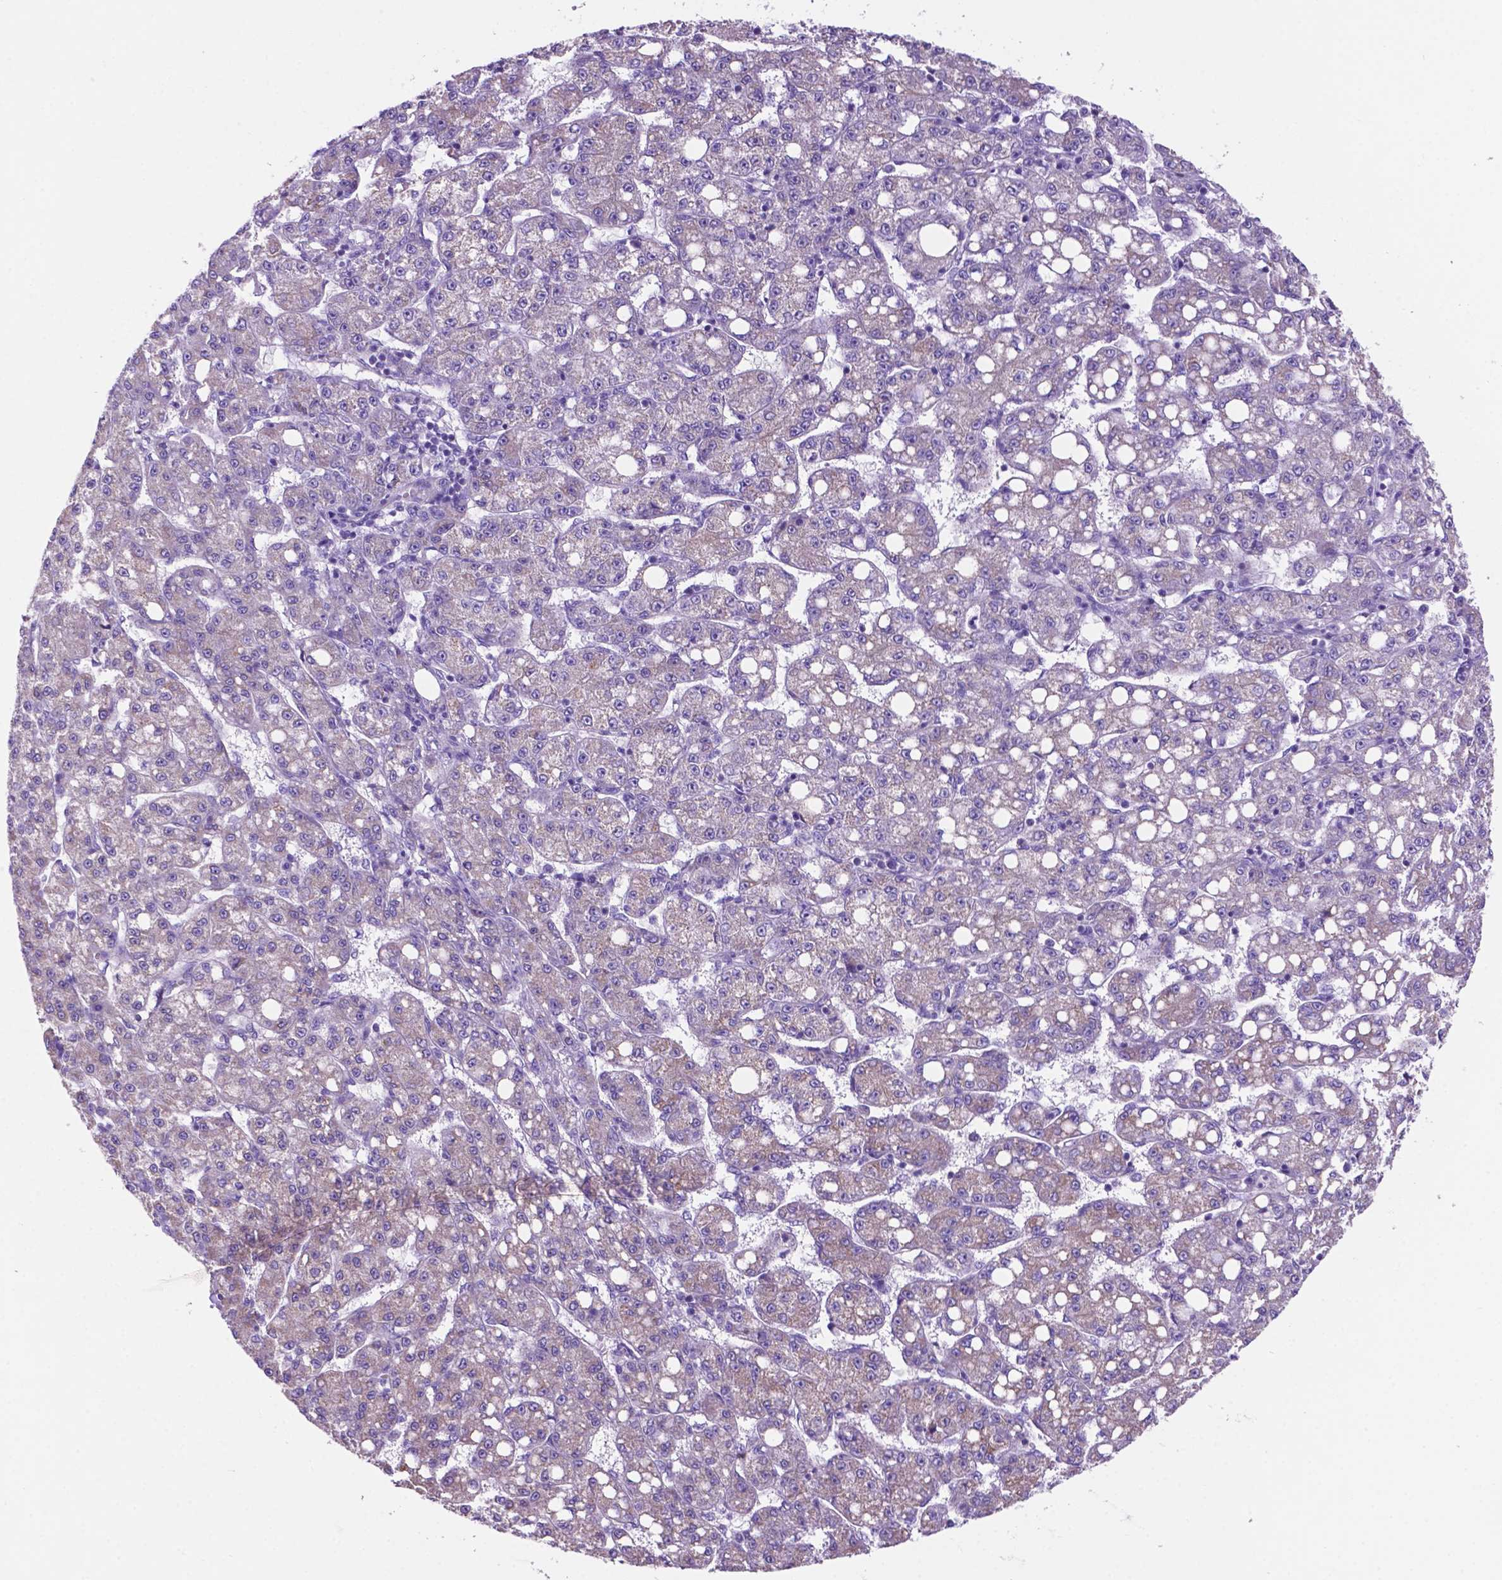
{"staining": {"intensity": "negative", "quantity": "none", "location": "none"}, "tissue": "liver cancer", "cell_type": "Tumor cells", "image_type": "cancer", "snomed": [{"axis": "morphology", "description": "Carcinoma, Hepatocellular, NOS"}, {"axis": "topography", "description": "Liver"}], "caption": "Liver cancer was stained to show a protein in brown. There is no significant expression in tumor cells.", "gene": "TMEM121B", "patient": {"sex": "female", "age": 65}}